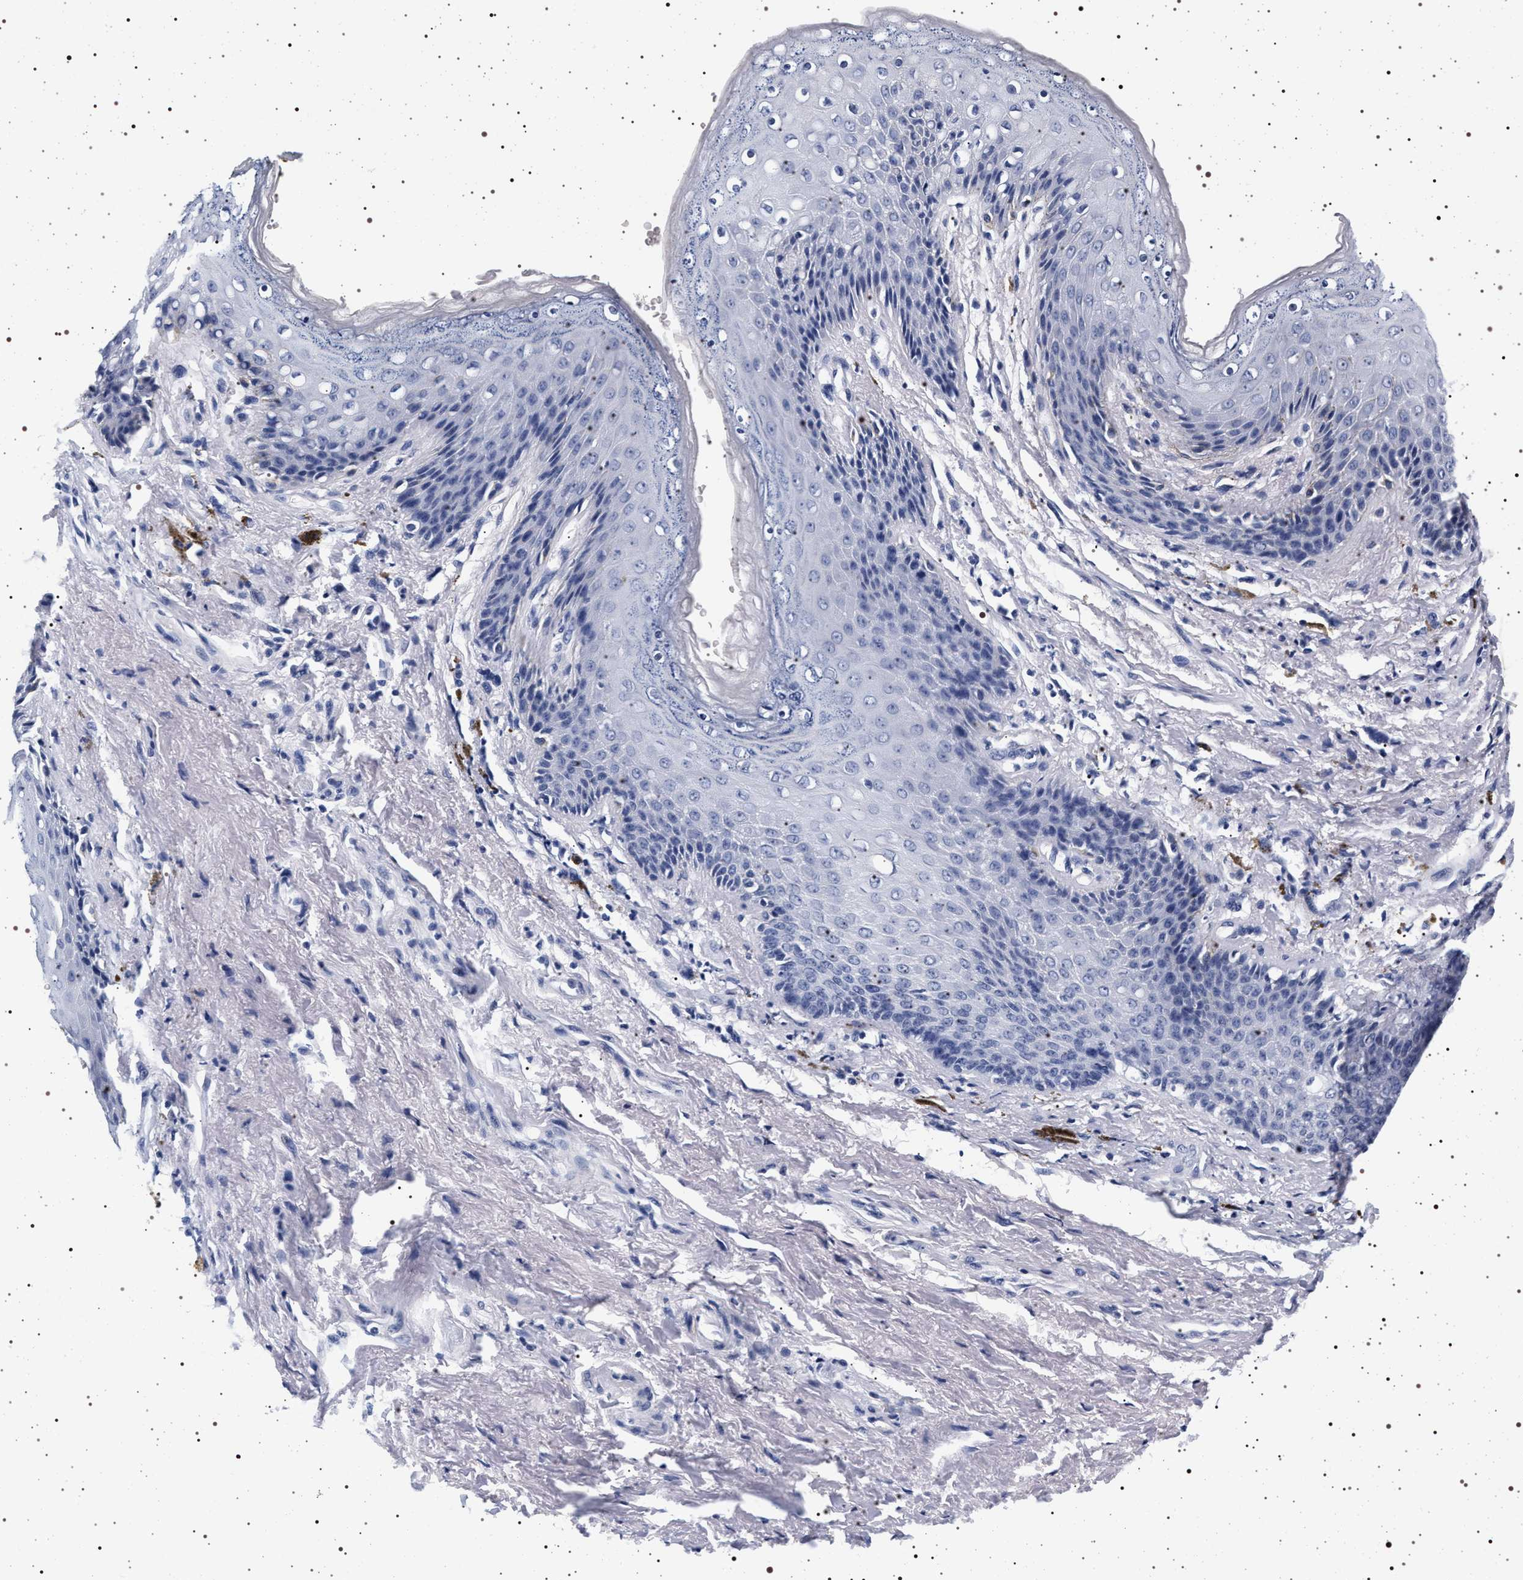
{"staining": {"intensity": "negative", "quantity": "none", "location": "none"}, "tissue": "skin", "cell_type": "Epidermal cells", "image_type": "normal", "snomed": [{"axis": "morphology", "description": "Normal tissue, NOS"}, {"axis": "topography", "description": "Anal"}], "caption": "DAB immunohistochemical staining of benign skin shows no significant expression in epidermal cells. (Brightfield microscopy of DAB immunohistochemistry (IHC) at high magnification).", "gene": "SYN1", "patient": {"sex": "female", "age": 46}}